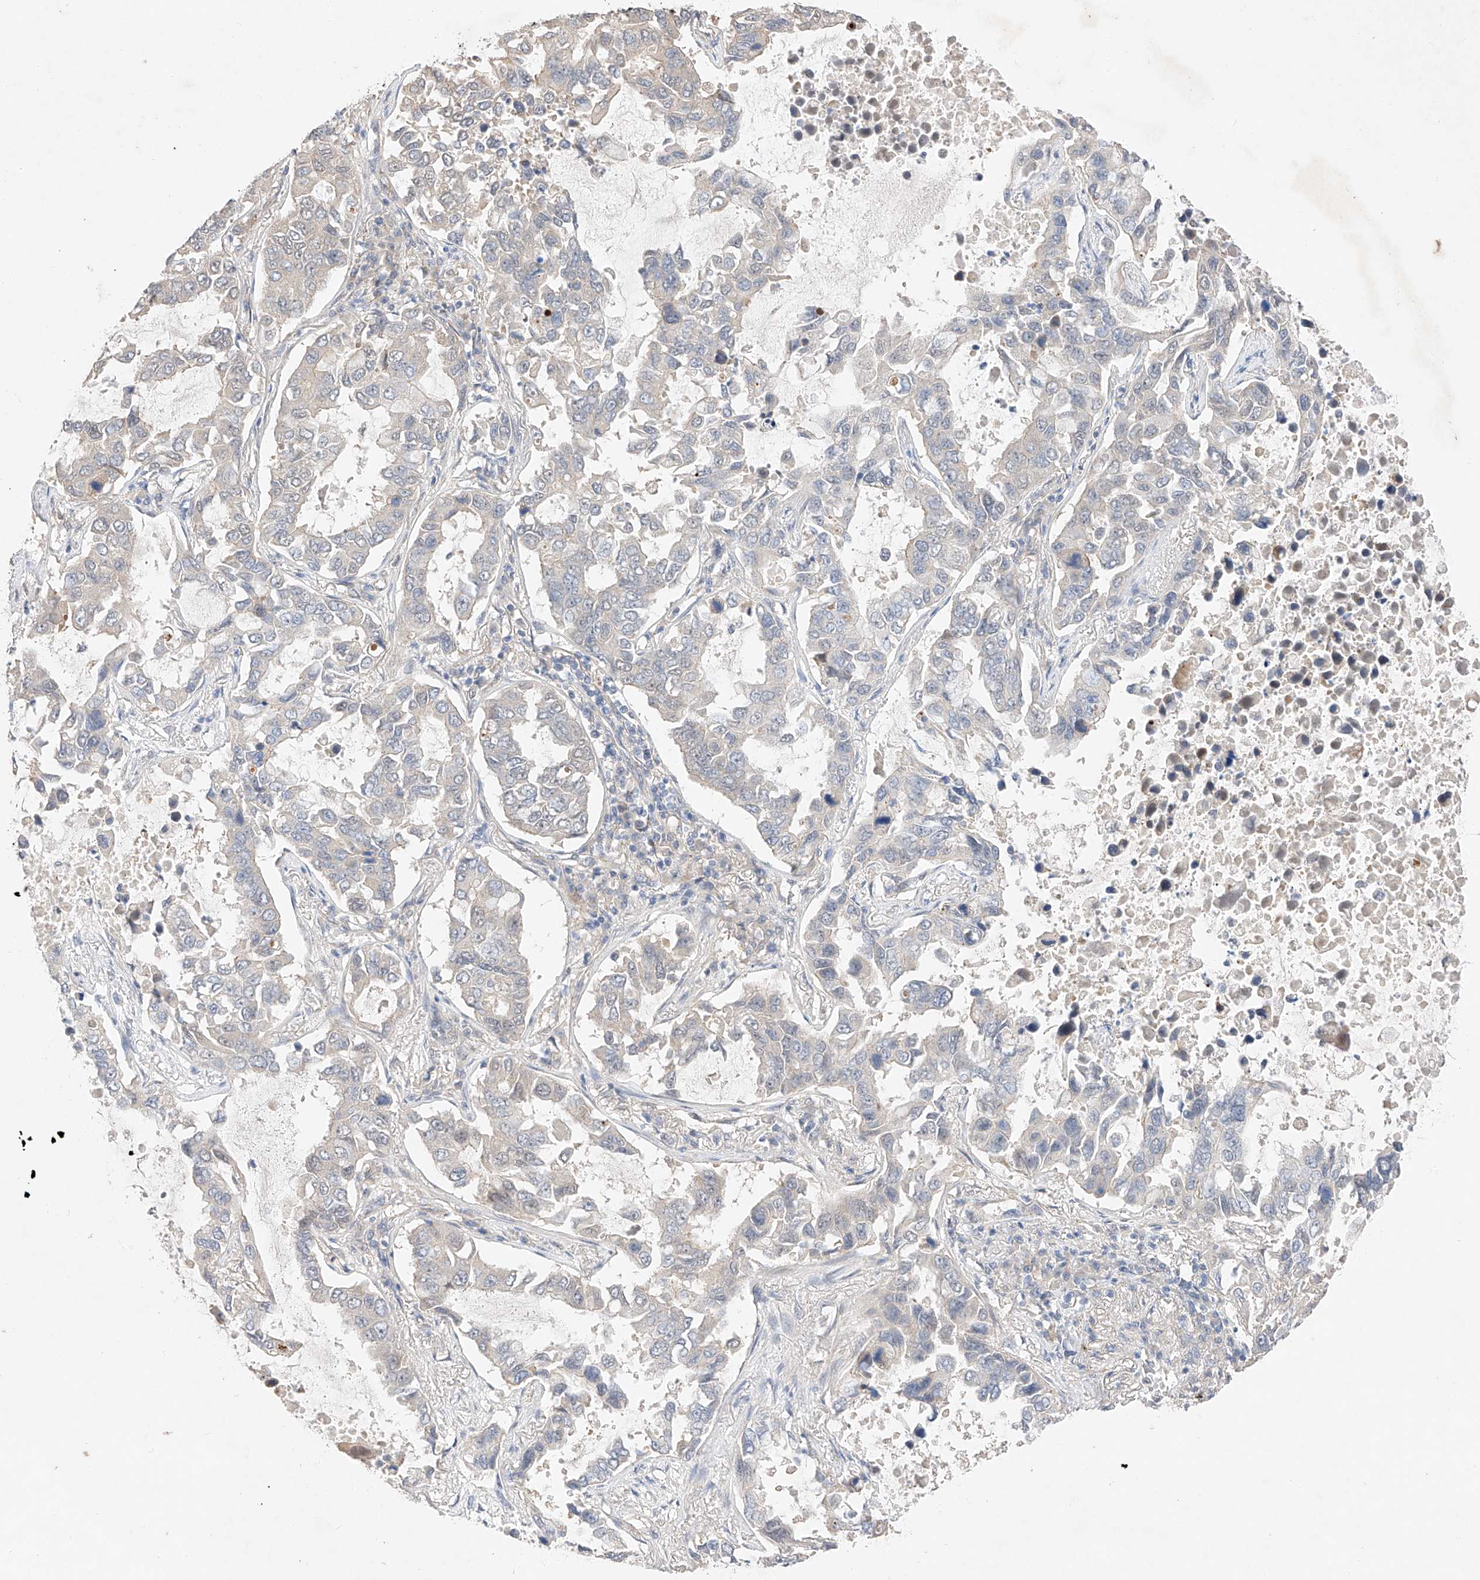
{"staining": {"intensity": "negative", "quantity": "none", "location": "none"}, "tissue": "lung cancer", "cell_type": "Tumor cells", "image_type": "cancer", "snomed": [{"axis": "morphology", "description": "Adenocarcinoma, NOS"}, {"axis": "topography", "description": "Lung"}], "caption": "A histopathology image of adenocarcinoma (lung) stained for a protein shows no brown staining in tumor cells.", "gene": "IL22RA2", "patient": {"sex": "male", "age": 64}}